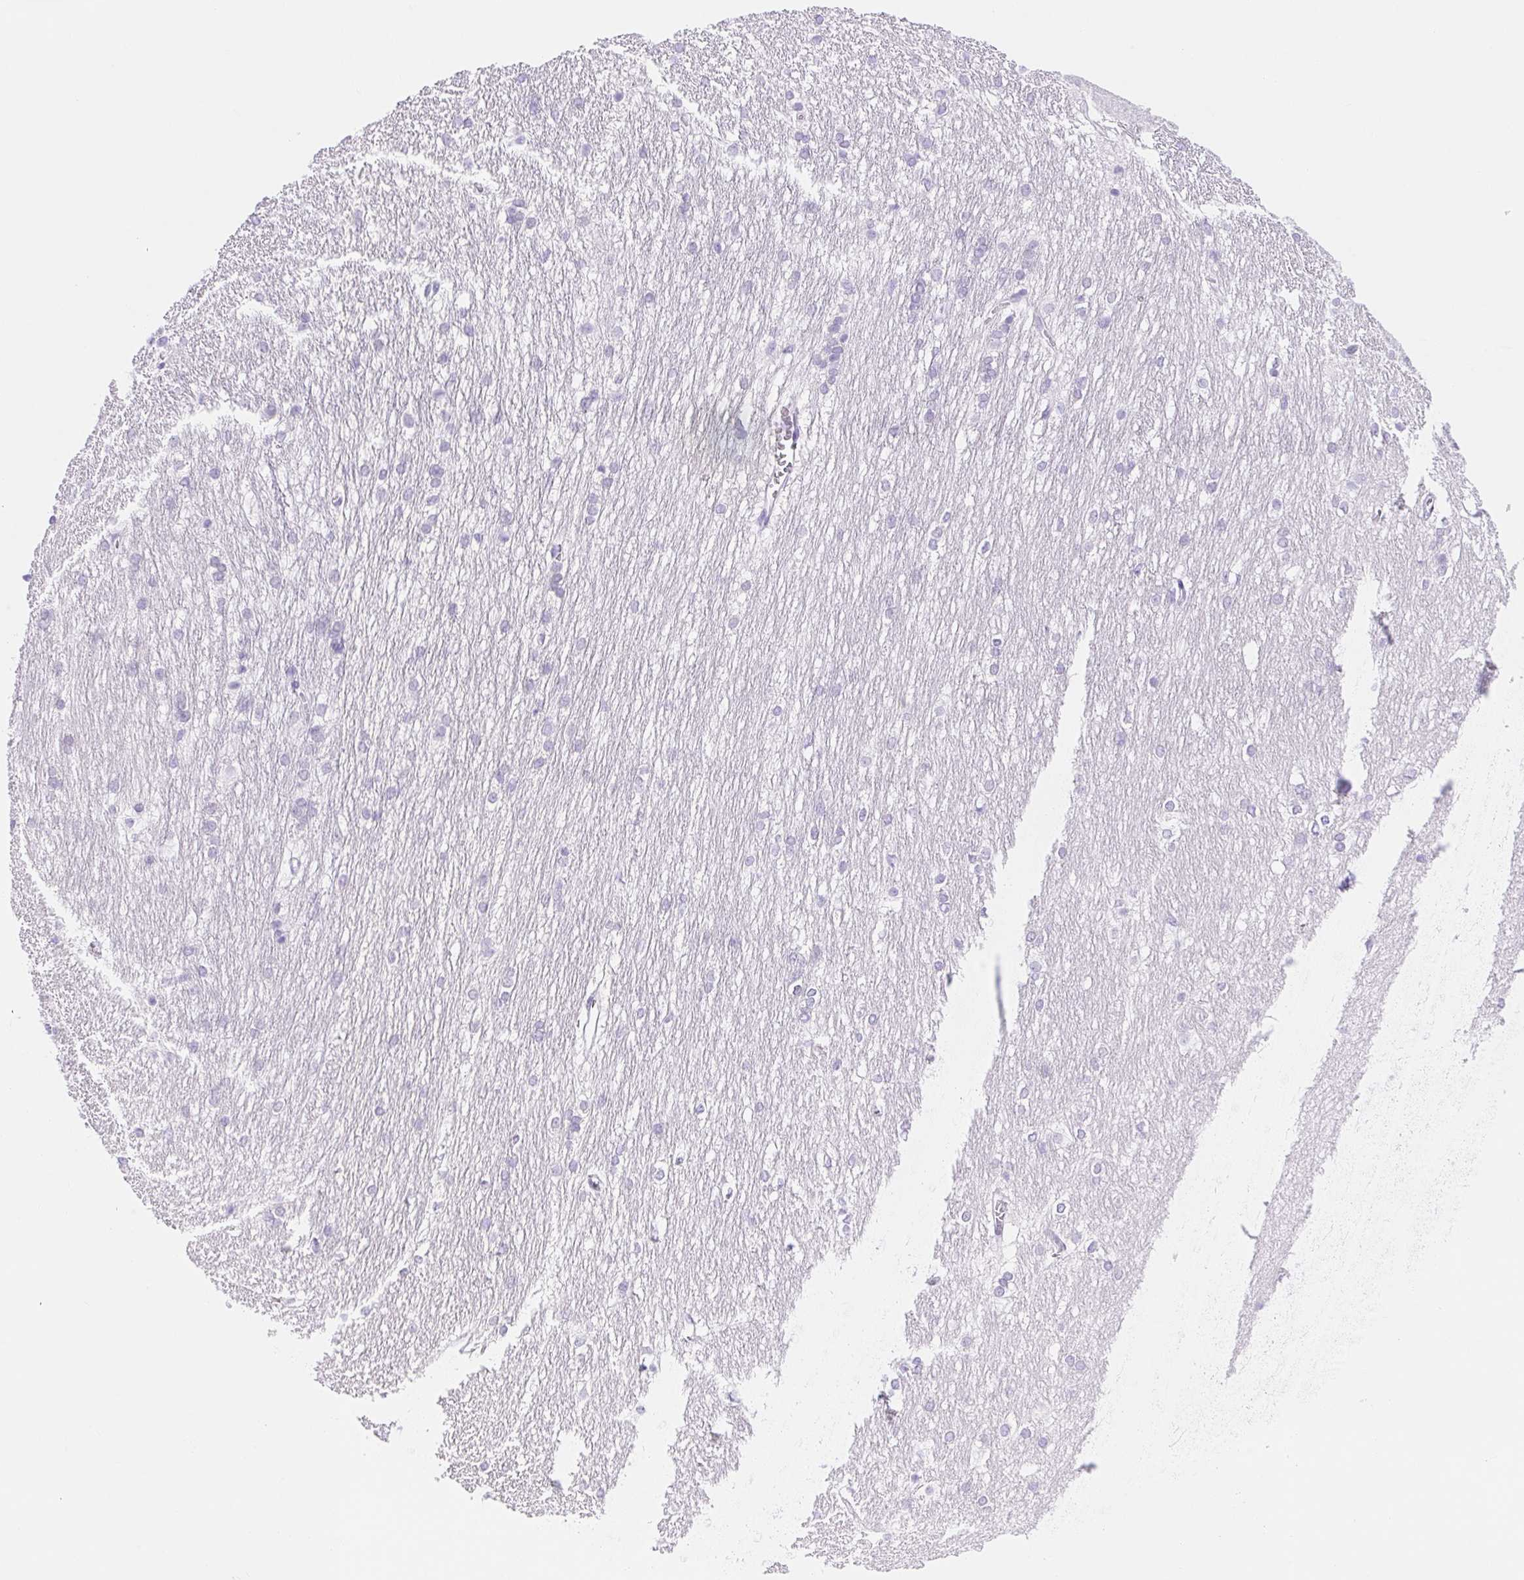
{"staining": {"intensity": "negative", "quantity": "none", "location": "none"}, "tissue": "hippocampus", "cell_type": "Glial cells", "image_type": "normal", "snomed": [{"axis": "morphology", "description": "Normal tissue, NOS"}, {"axis": "topography", "description": "Cerebral cortex"}, {"axis": "topography", "description": "Hippocampus"}], "caption": "This histopathology image is of benign hippocampus stained with IHC to label a protein in brown with the nuclei are counter-stained blue. There is no positivity in glial cells. Brightfield microscopy of immunohistochemistry (IHC) stained with DAB (3,3'-diaminobenzidine) (brown) and hematoxylin (blue), captured at high magnification.", "gene": "DYNC2LI1", "patient": {"sex": "female", "age": 19}}